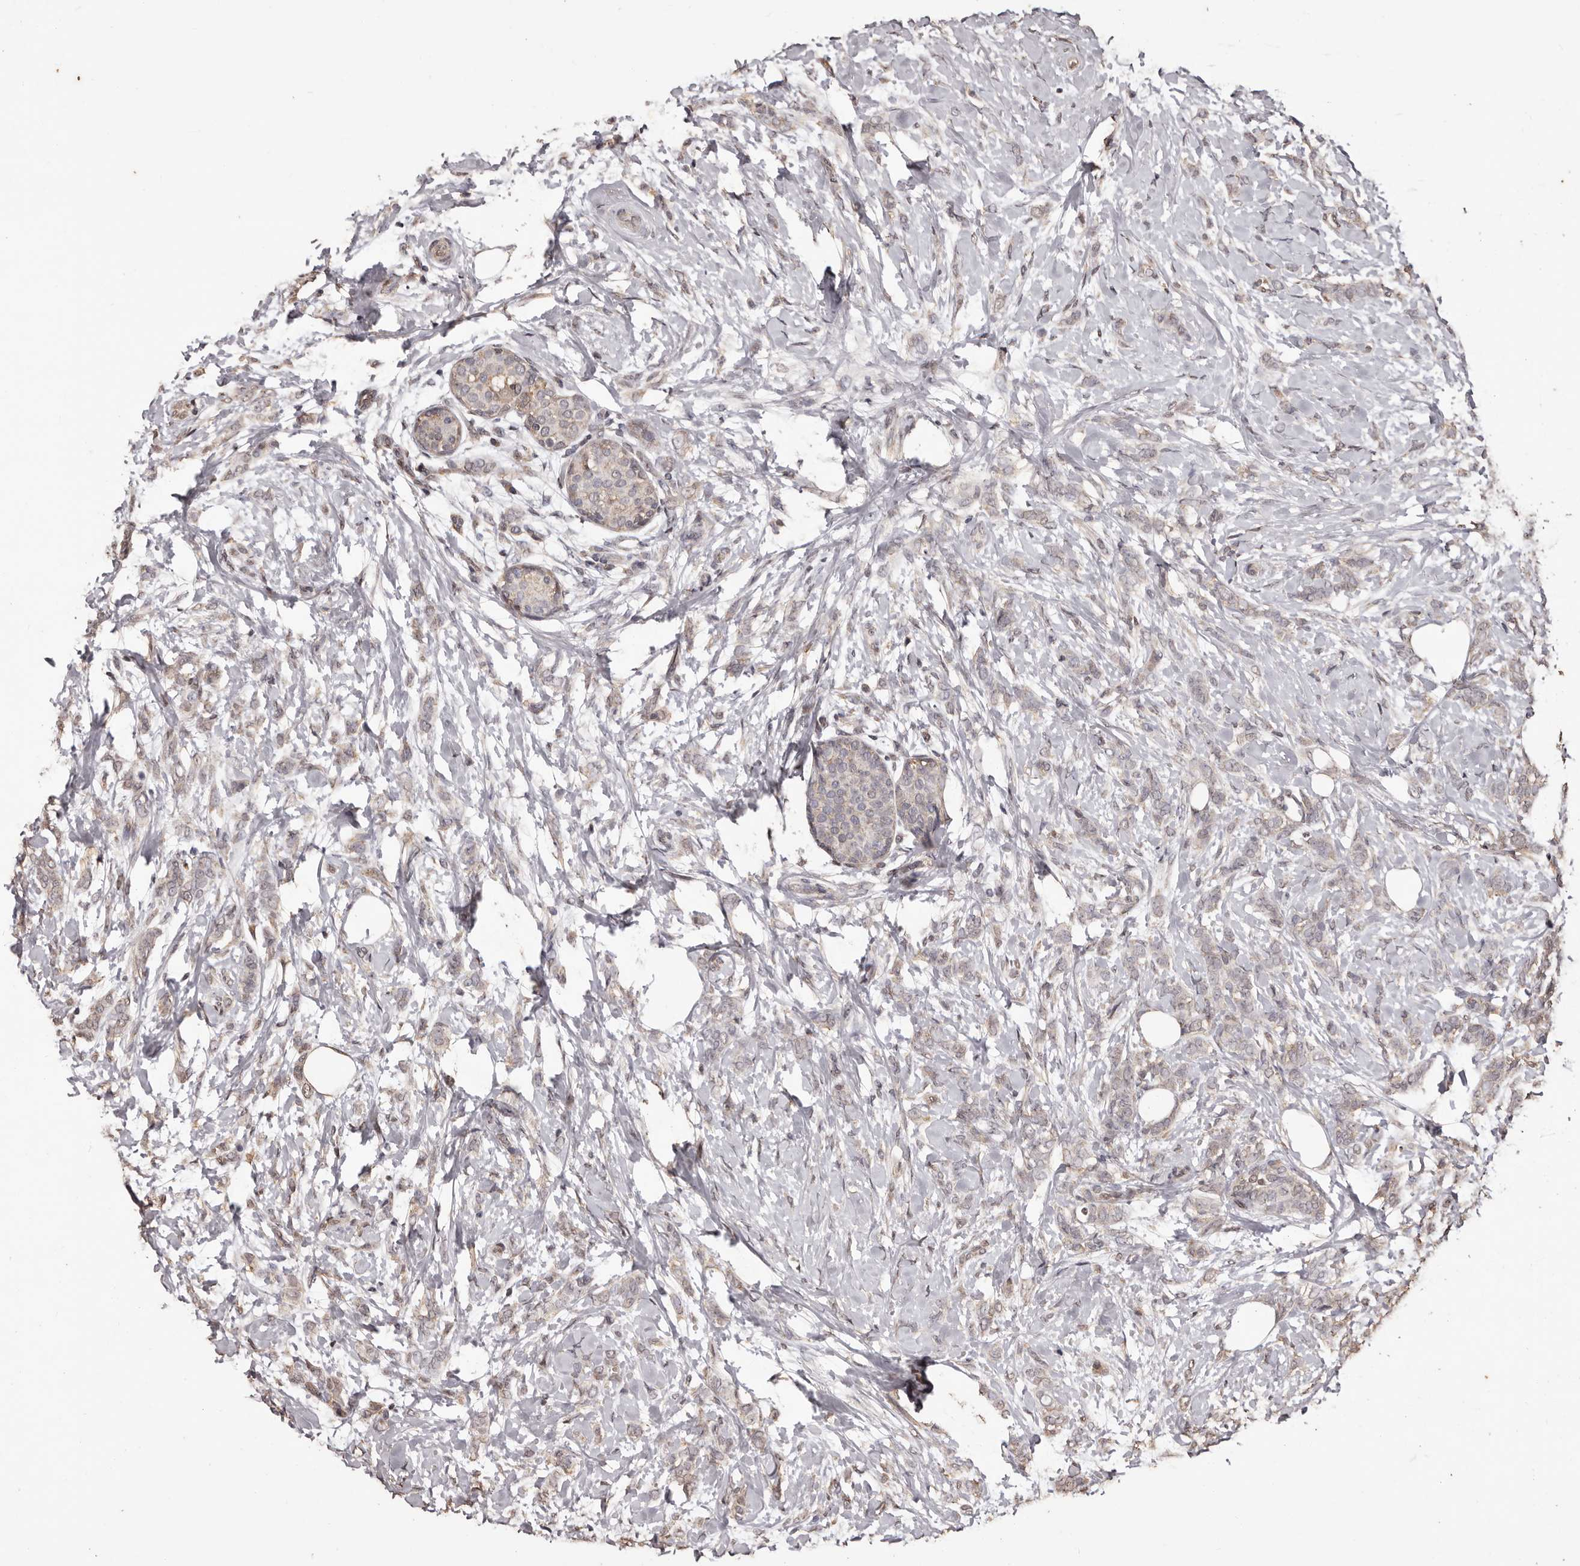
{"staining": {"intensity": "weak", "quantity": "25%-75%", "location": "cytoplasmic/membranous"}, "tissue": "breast cancer", "cell_type": "Tumor cells", "image_type": "cancer", "snomed": [{"axis": "morphology", "description": "Lobular carcinoma, in situ"}, {"axis": "morphology", "description": "Lobular carcinoma"}, {"axis": "topography", "description": "Breast"}], "caption": "A brown stain highlights weak cytoplasmic/membranous positivity of a protein in human breast lobular carcinoma tumor cells.", "gene": "NAV1", "patient": {"sex": "female", "age": 41}}